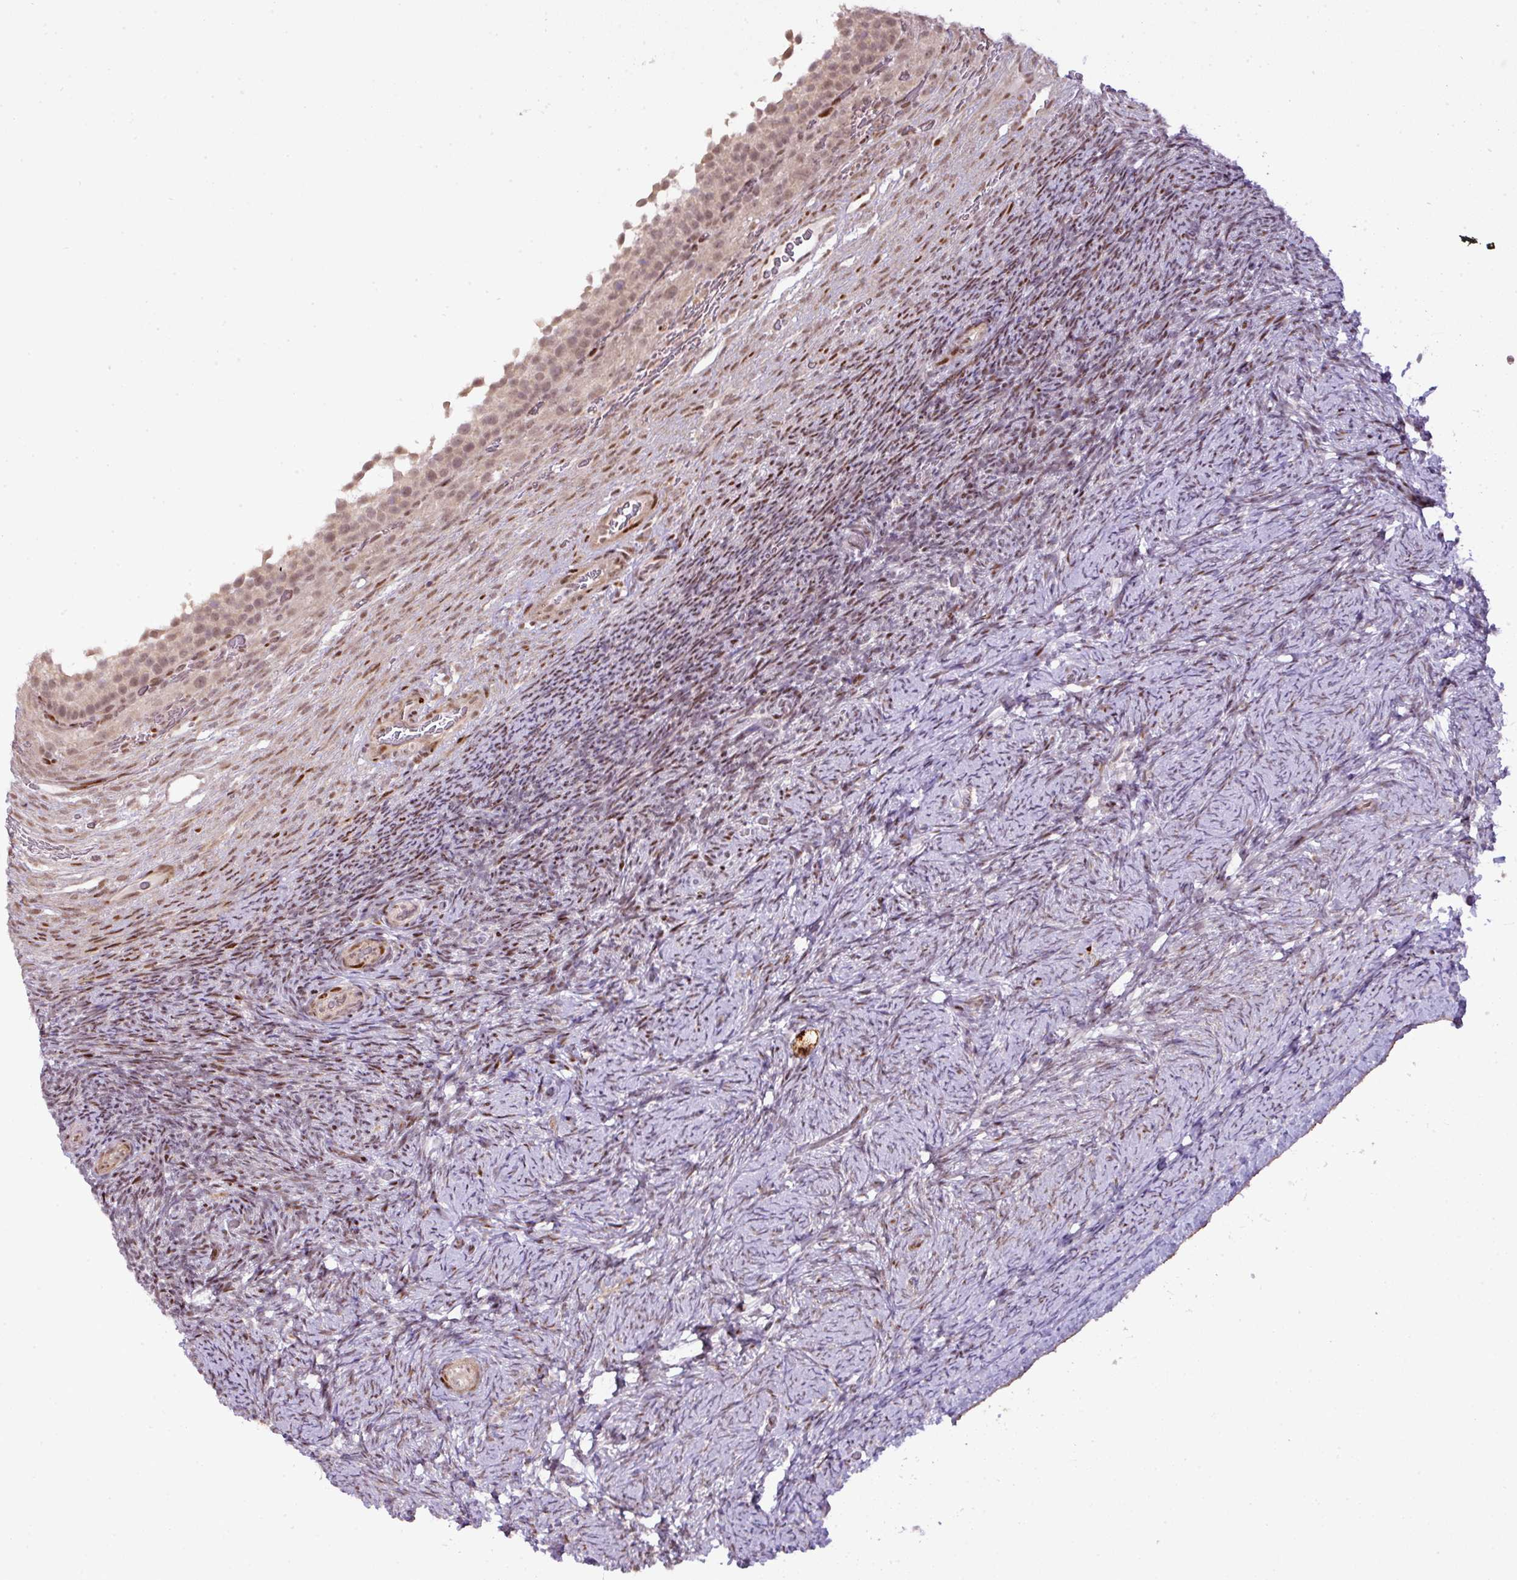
{"staining": {"intensity": "weak", "quantity": ">75%", "location": "nuclear"}, "tissue": "ovary", "cell_type": "Follicle cells", "image_type": "normal", "snomed": [{"axis": "morphology", "description": "Normal tissue, NOS"}, {"axis": "topography", "description": "Ovary"}], "caption": "Normal ovary was stained to show a protein in brown. There is low levels of weak nuclear positivity in about >75% of follicle cells. (DAB = brown stain, brightfield microscopy at high magnification).", "gene": "MYSM1", "patient": {"sex": "female", "age": 34}}